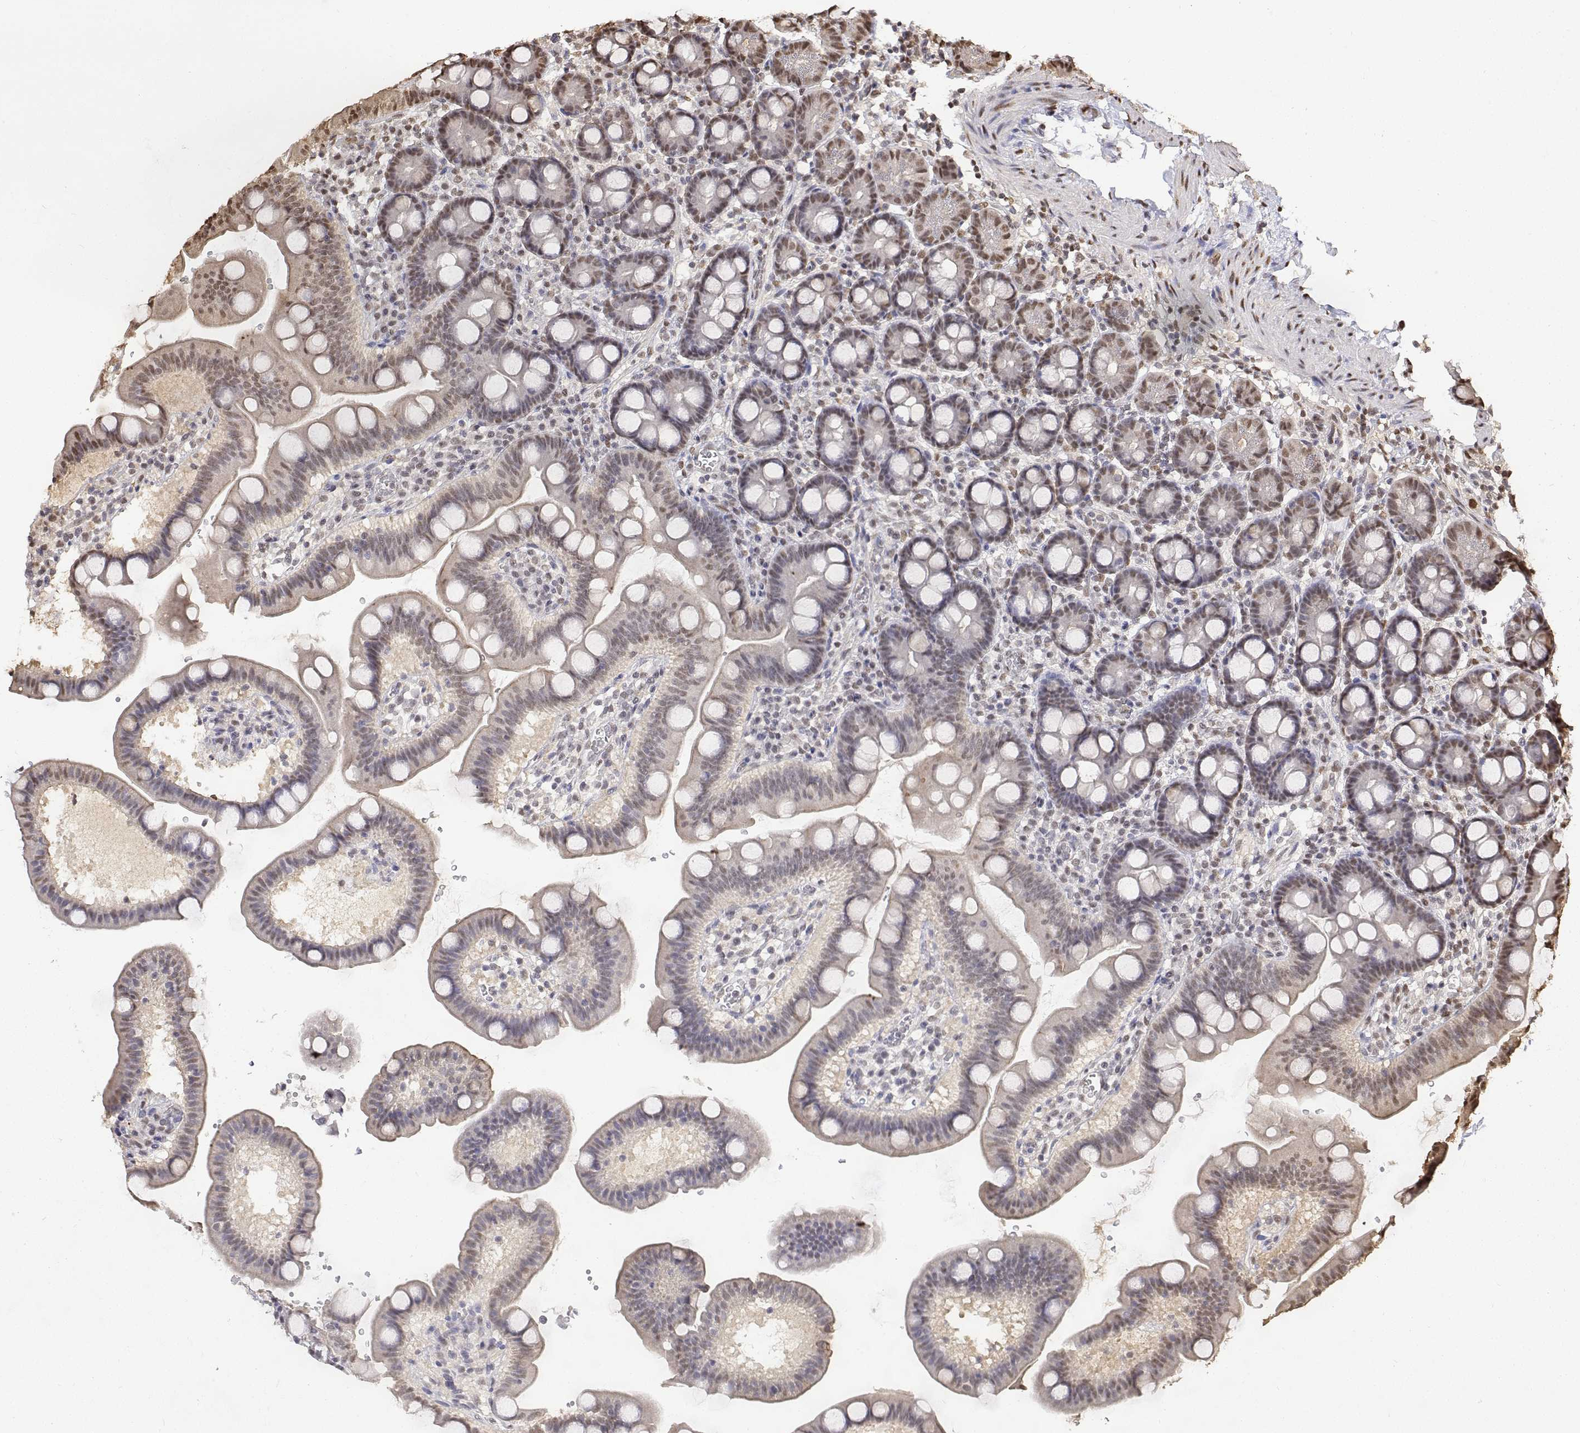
{"staining": {"intensity": "weak", "quantity": ">75%", "location": "nuclear"}, "tissue": "duodenum", "cell_type": "Glandular cells", "image_type": "normal", "snomed": [{"axis": "morphology", "description": "Normal tissue, NOS"}, {"axis": "topography", "description": "Duodenum"}], "caption": "A low amount of weak nuclear positivity is present in approximately >75% of glandular cells in normal duodenum.", "gene": "TPI1", "patient": {"sex": "male", "age": 59}}